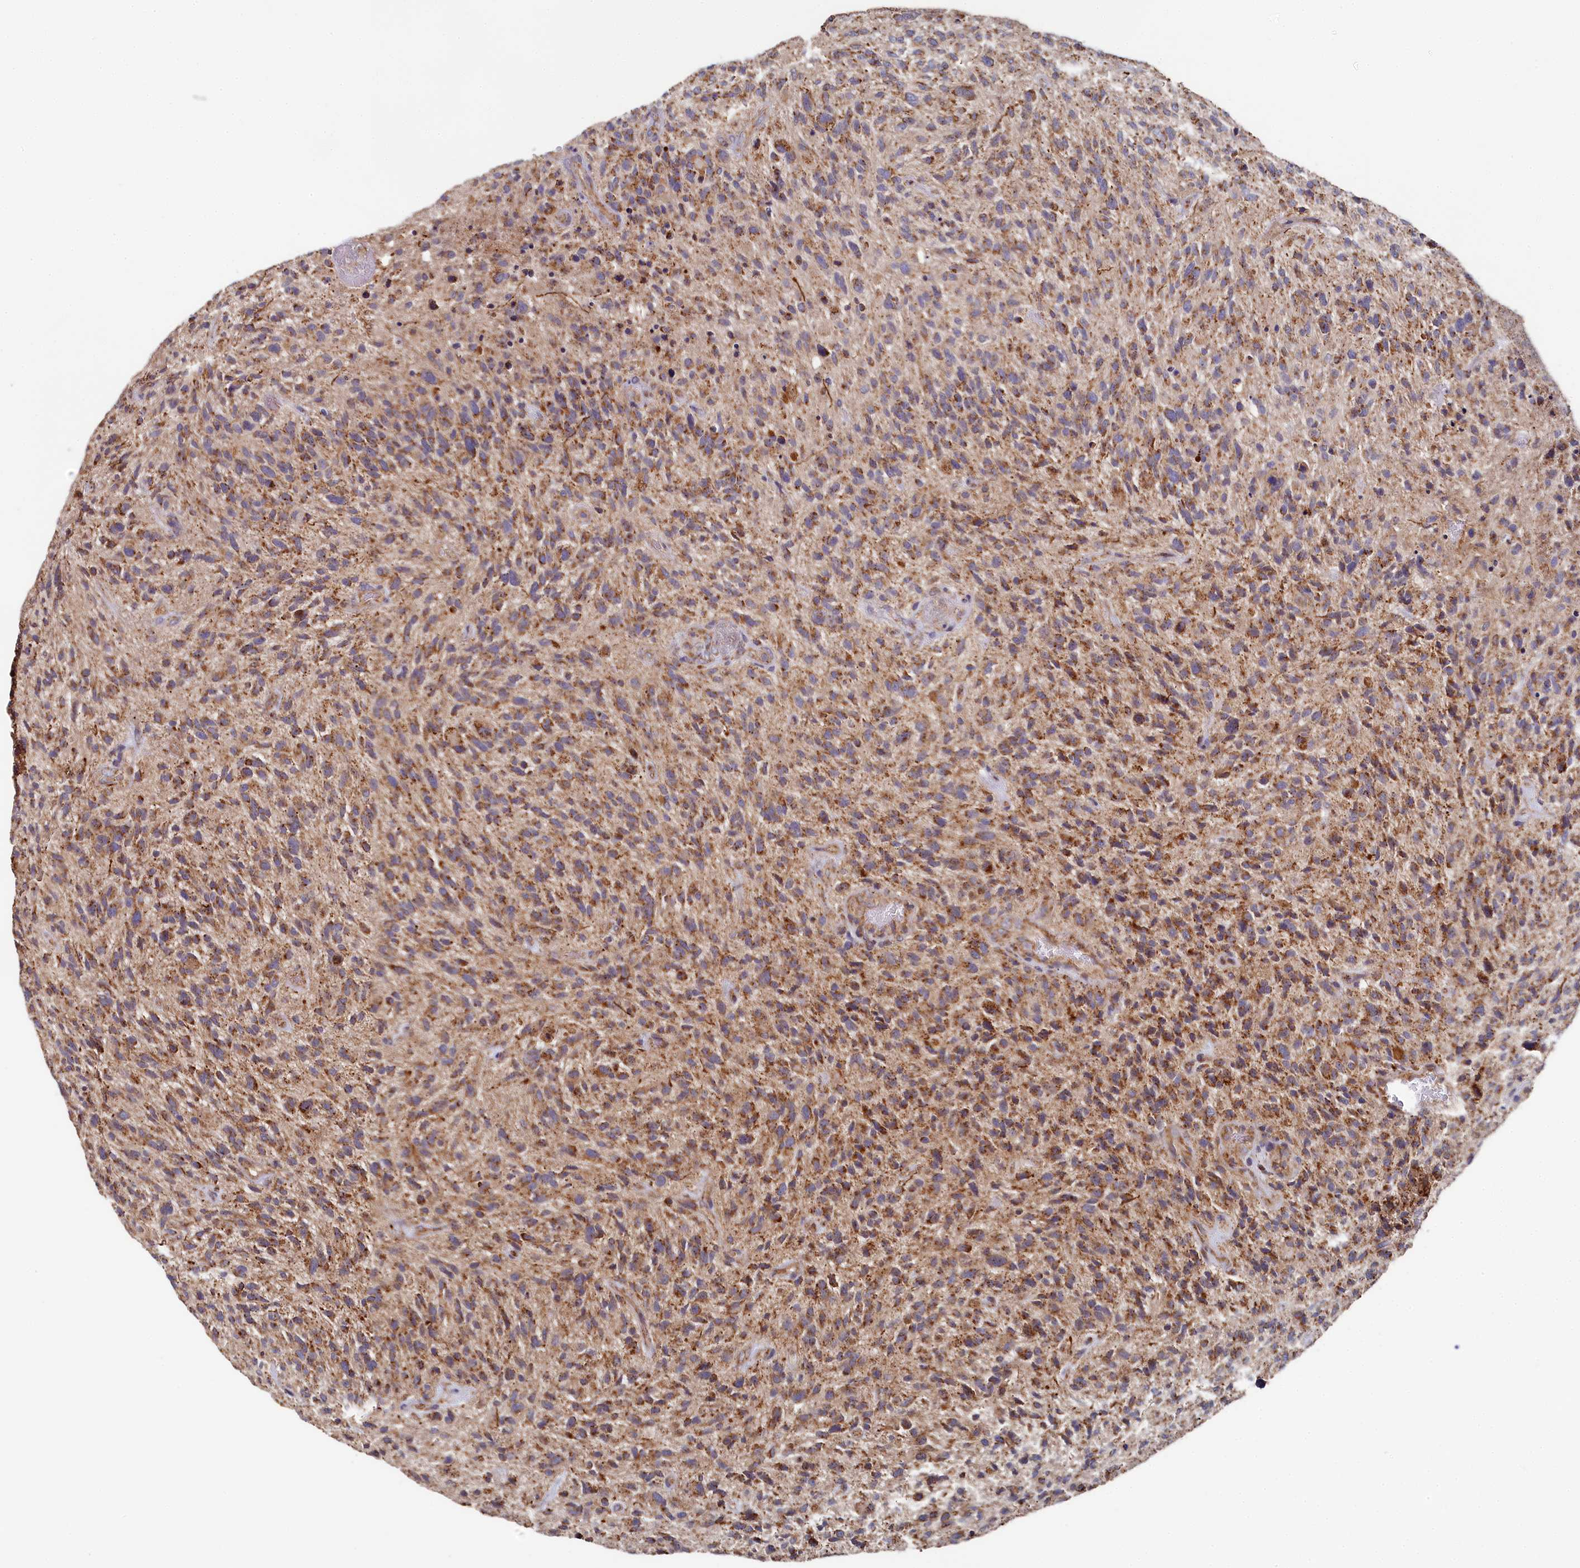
{"staining": {"intensity": "moderate", "quantity": ">75%", "location": "cytoplasmic/membranous"}, "tissue": "glioma", "cell_type": "Tumor cells", "image_type": "cancer", "snomed": [{"axis": "morphology", "description": "Glioma, malignant, High grade"}, {"axis": "topography", "description": "Brain"}], "caption": "A micrograph of glioma stained for a protein exhibits moderate cytoplasmic/membranous brown staining in tumor cells. (Brightfield microscopy of DAB IHC at high magnification).", "gene": "HAUS2", "patient": {"sex": "male", "age": 47}}